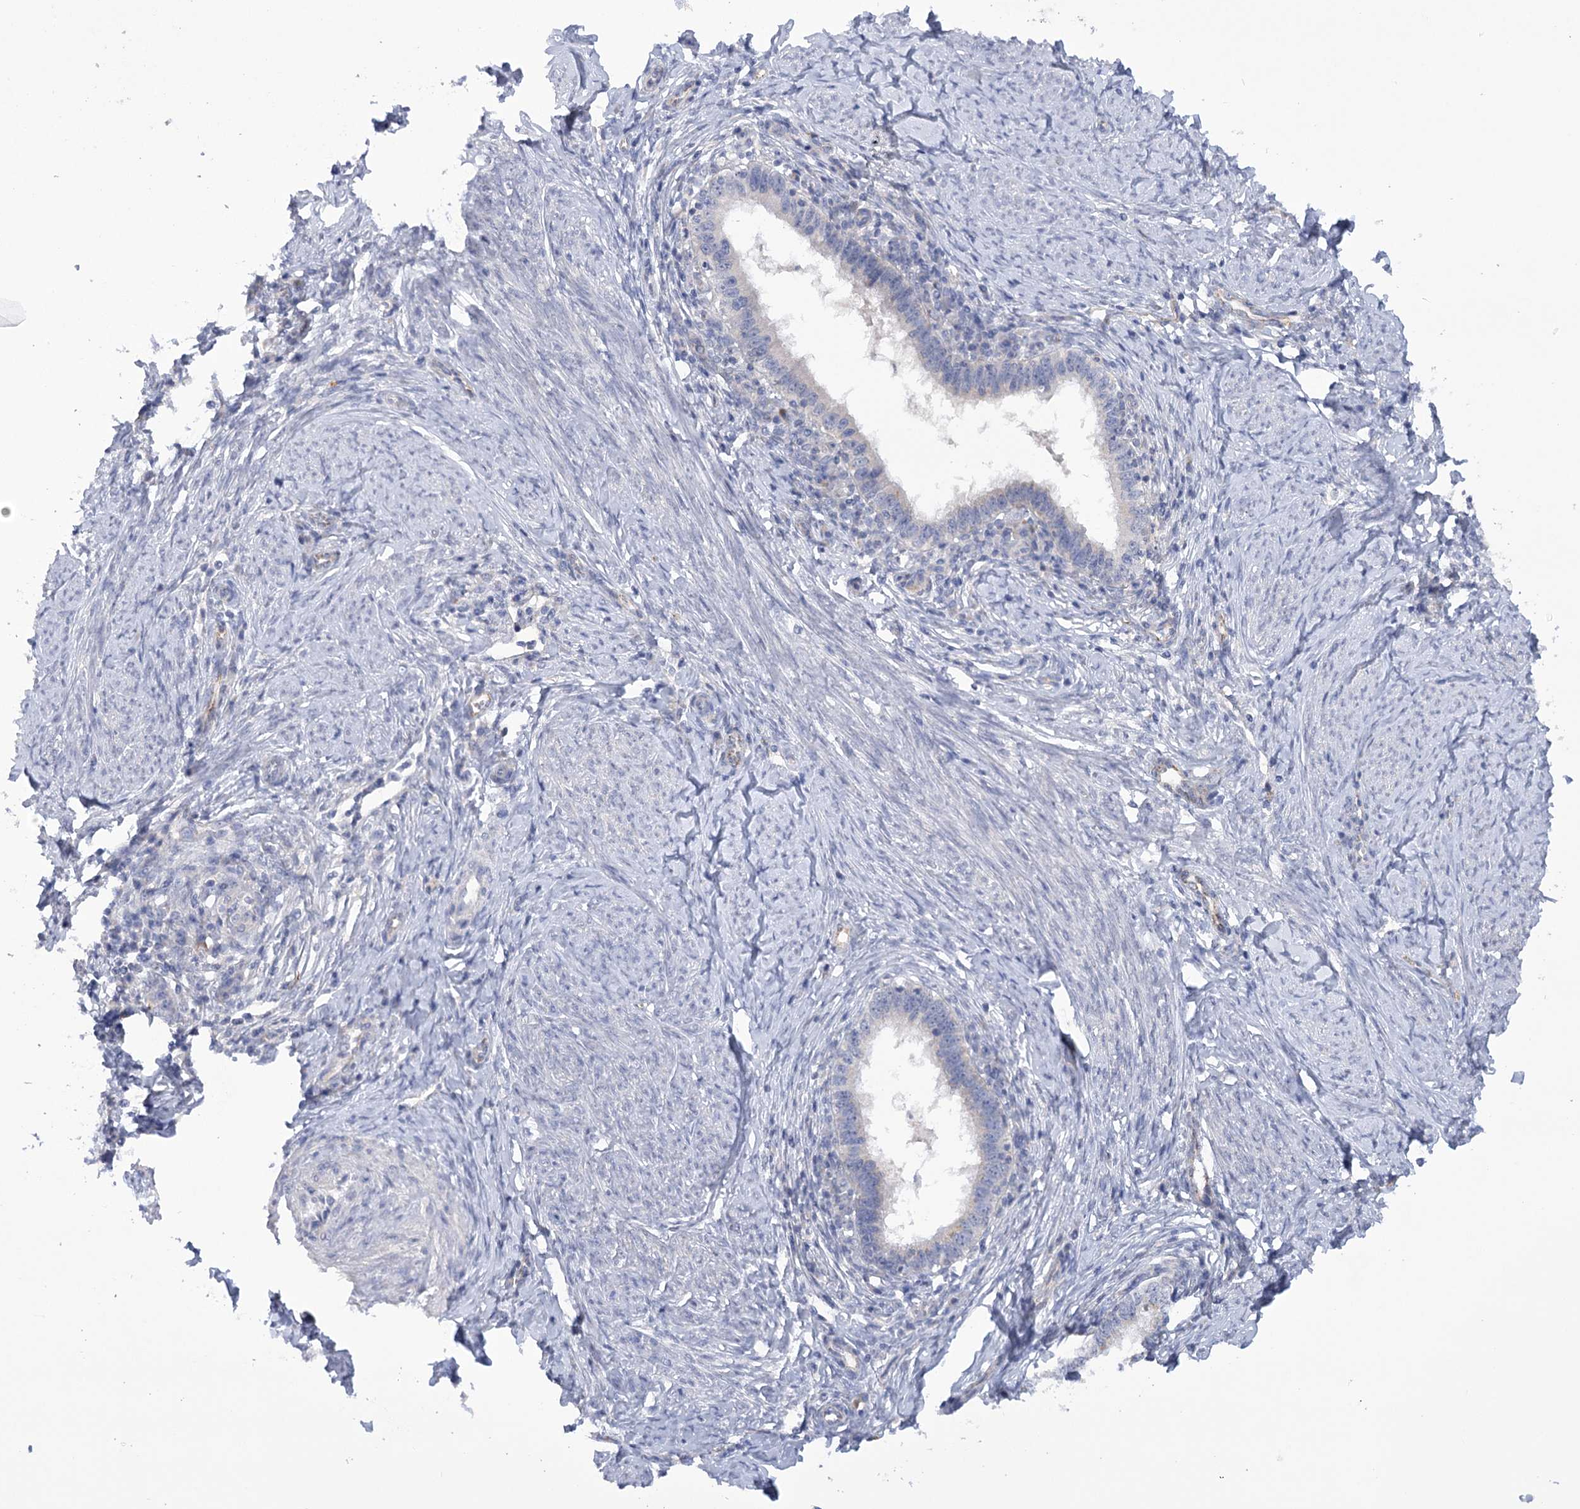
{"staining": {"intensity": "negative", "quantity": "none", "location": "none"}, "tissue": "cervical cancer", "cell_type": "Tumor cells", "image_type": "cancer", "snomed": [{"axis": "morphology", "description": "Adenocarcinoma, NOS"}, {"axis": "topography", "description": "Cervix"}], "caption": "Immunohistochemistry (IHC) image of neoplastic tissue: cervical adenocarcinoma stained with DAB reveals no significant protein positivity in tumor cells.", "gene": "DCUN1D1", "patient": {"sex": "female", "age": 36}}